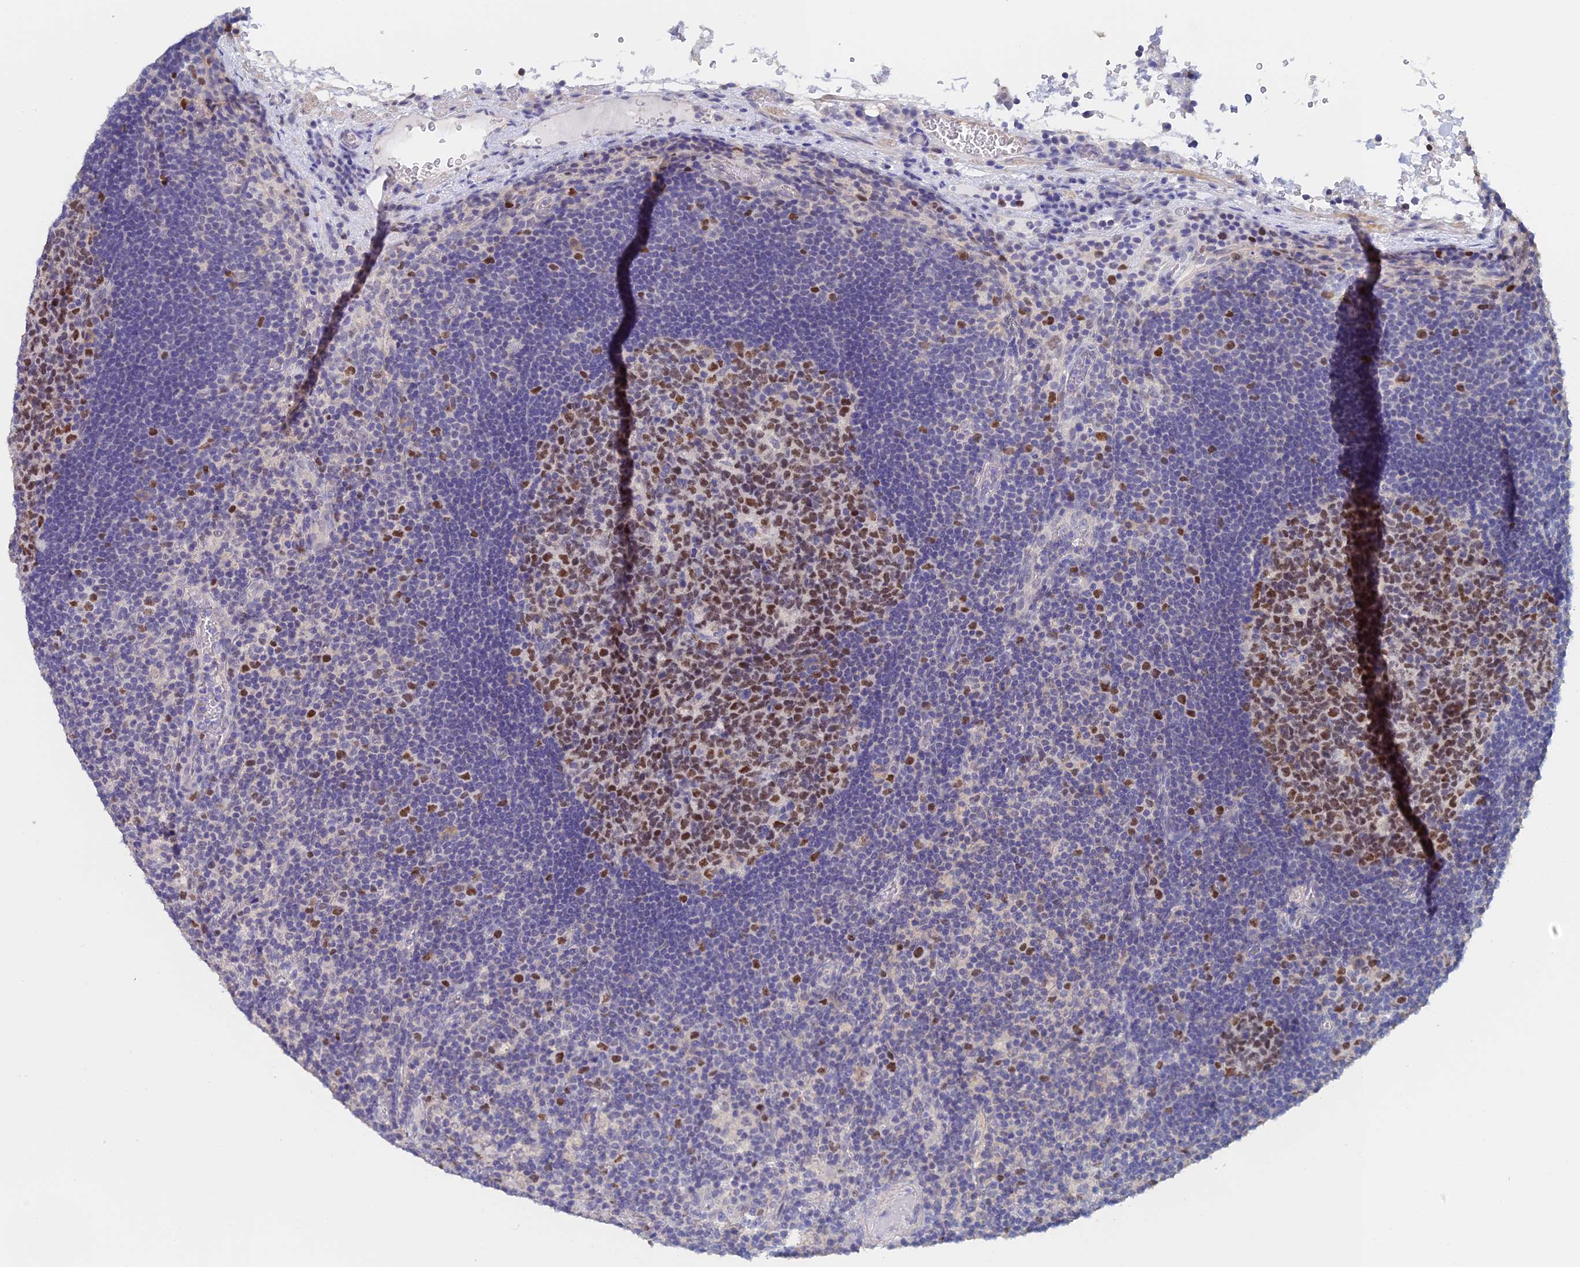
{"staining": {"intensity": "moderate", "quantity": ">75%", "location": "nuclear"}, "tissue": "lymph node", "cell_type": "Germinal center cells", "image_type": "normal", "snomed": [{"axis": "morphology", "description": "Normal tissue, NOS"}, {"axis": "topography", "description": "Lymph node"}], "caption": "DAB (3,3'-diaminobenzidine) immunohistochemical staining of unremarkable lymph node displays moderate nuclear protein expression in approximately >75% of germinal center cells. The staining is performed using DAB brown chromogen to label protein expression. The nuclei are counter-stained blue using hematoxylin.", "gene": "MCM2", "patient": {"sex": "male", "age": 58}}